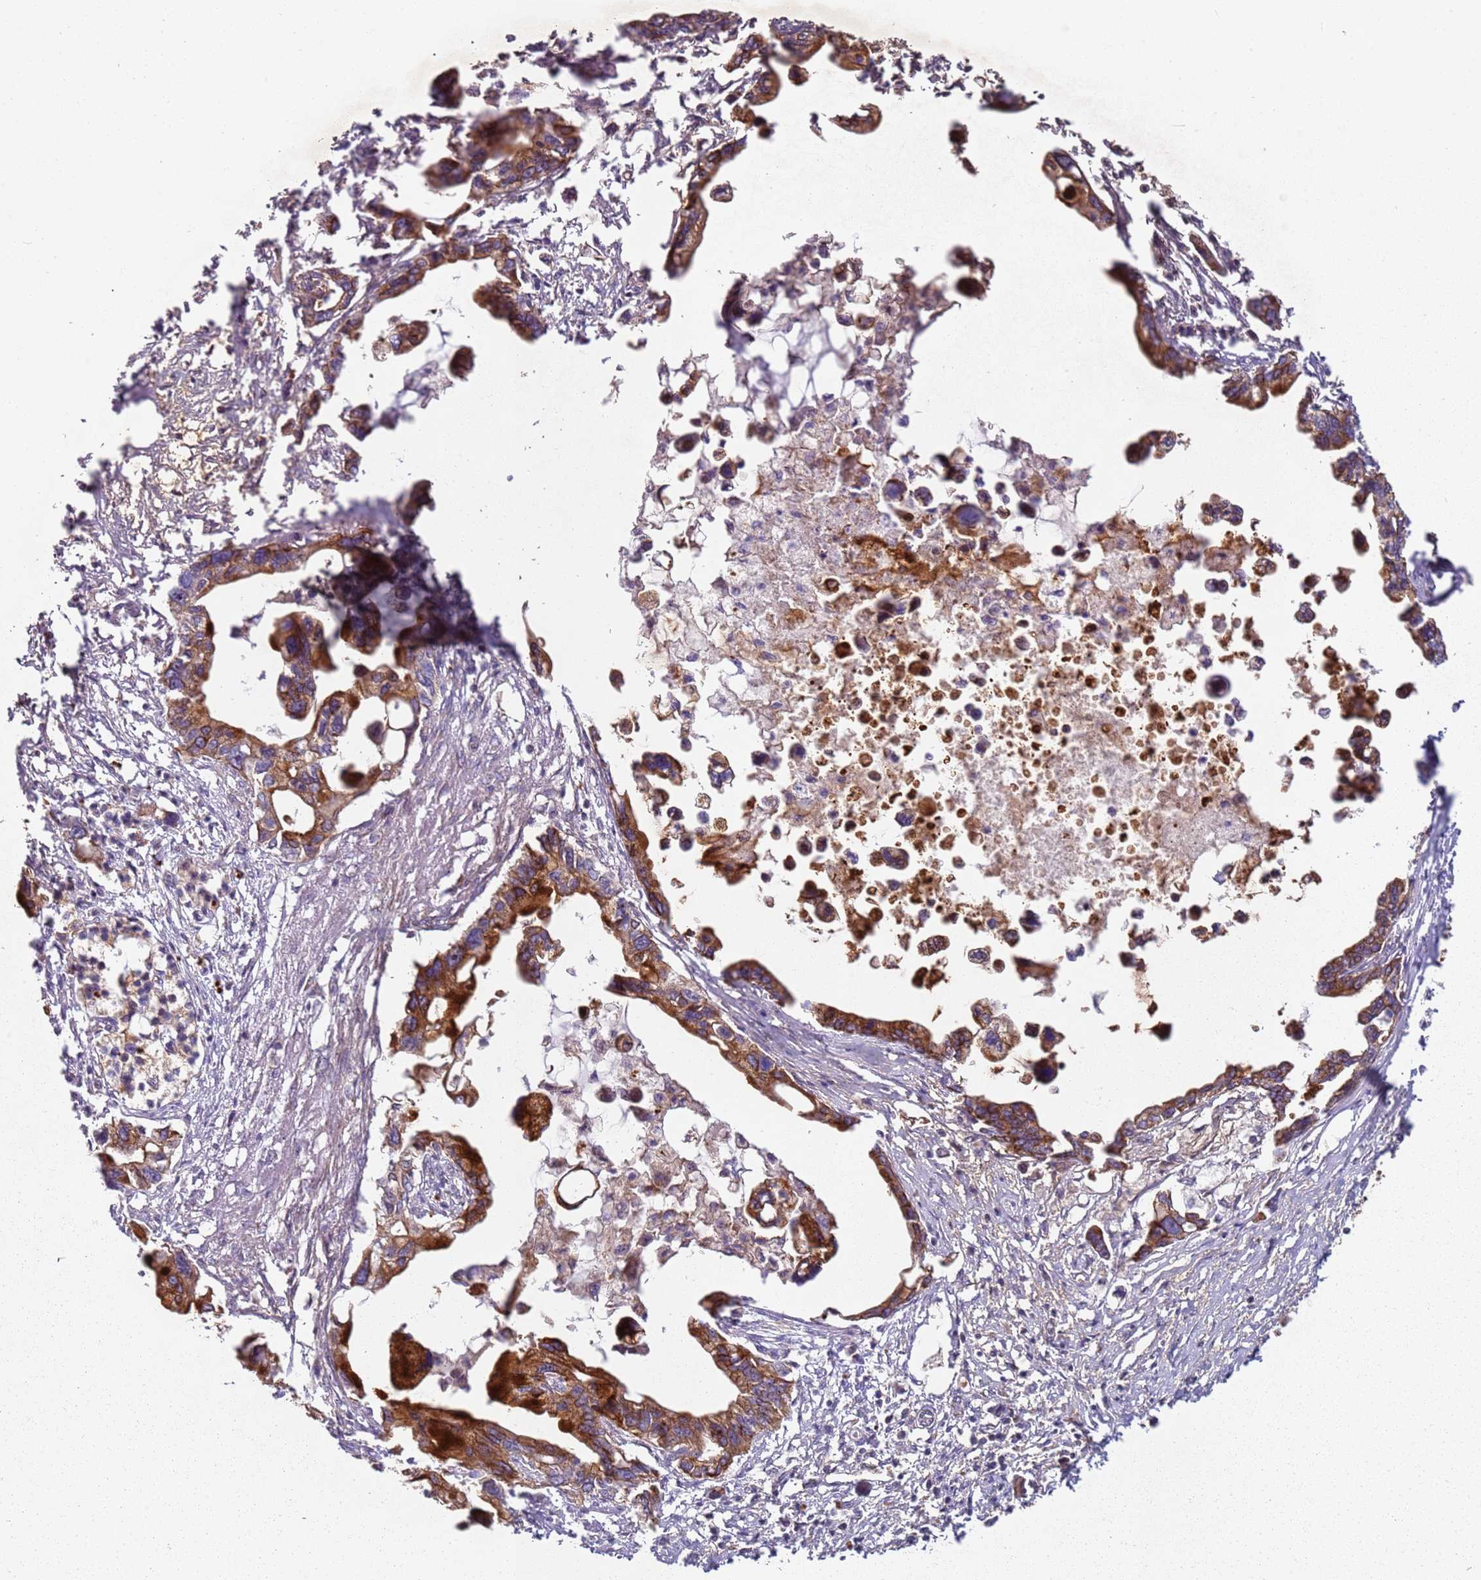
{"staining": {"intensity": "strong", "quantity": ">75%", "location": "cytoplasmic/membranous"}, "tissue": "pancreatic cancer", "cell_type": "Tumor cells", "image_type": "cancer", "snomed": [{"axis": "morphology", "description": "Adenocarcinoma, NOS"}, {"axis": "topography", "description": "Pancreas"}], "caption": "Brown immunohistochemical staining in human adenocarcinoma (pancreatic) demonstrates strong cytoplasmic/membranous positivity in approximately >75% of tumor cells. Nuclei are stained in blue.", "gene": "C2CD4B", "patient": {"sex": "female", "age": 83}}